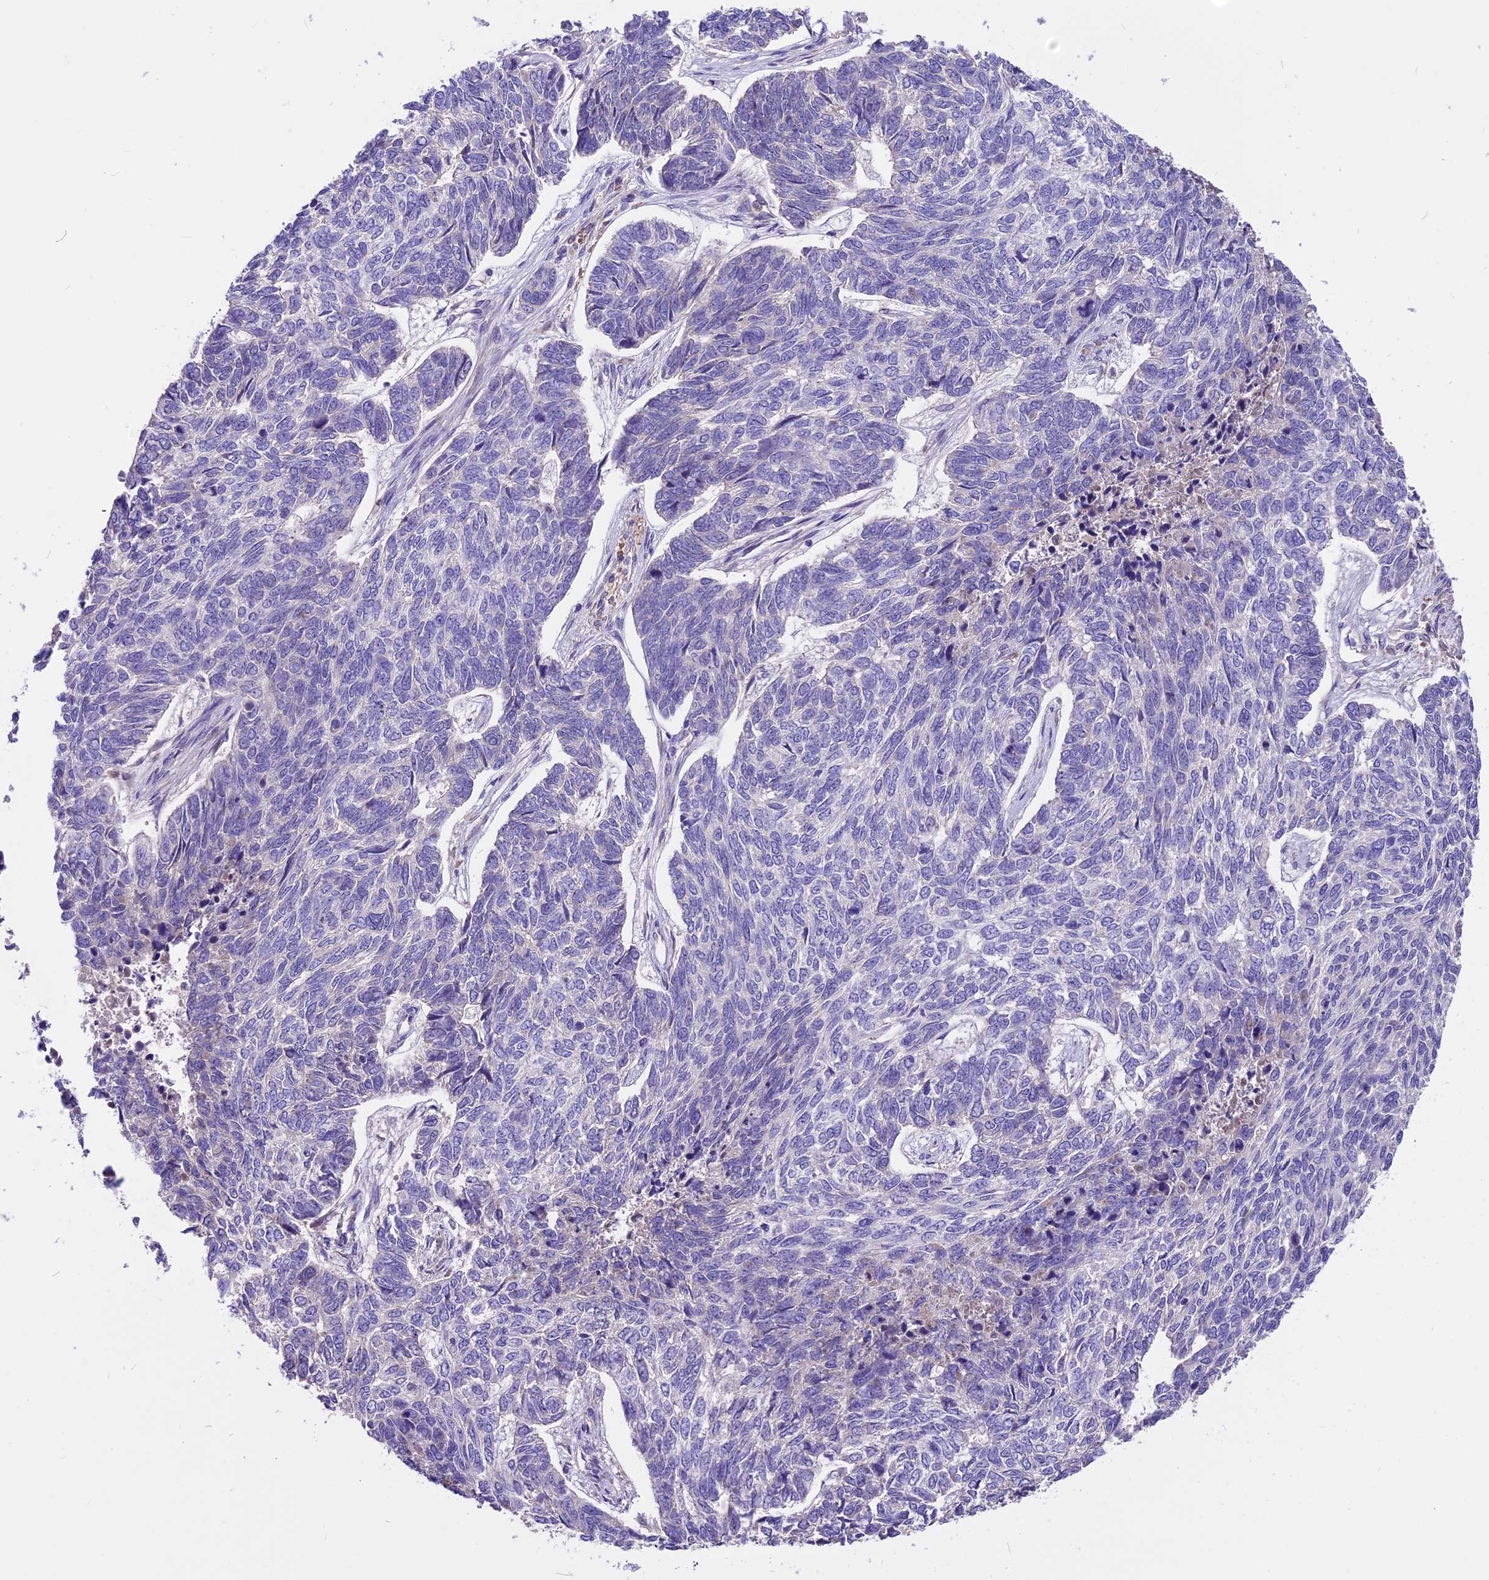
{"staining": {"intensity": "negative", "quantity": "none", "location": "none"}, "tissue": "skin cancer", "cell_type": "Tumor cells", "image_type": "cancer", "snomed": [{"axis": "morphology", "description": "Basal cell carcinoma"}, {"axis": "topography", "description": "Skin"}], "caption": "Skin basal cell carcinoma stained for a protein using immunohistochemistry (IHC) displays no expression tumor cells.", "gene": "ANO3", "patient": {"sex": "female", "age": 65}}